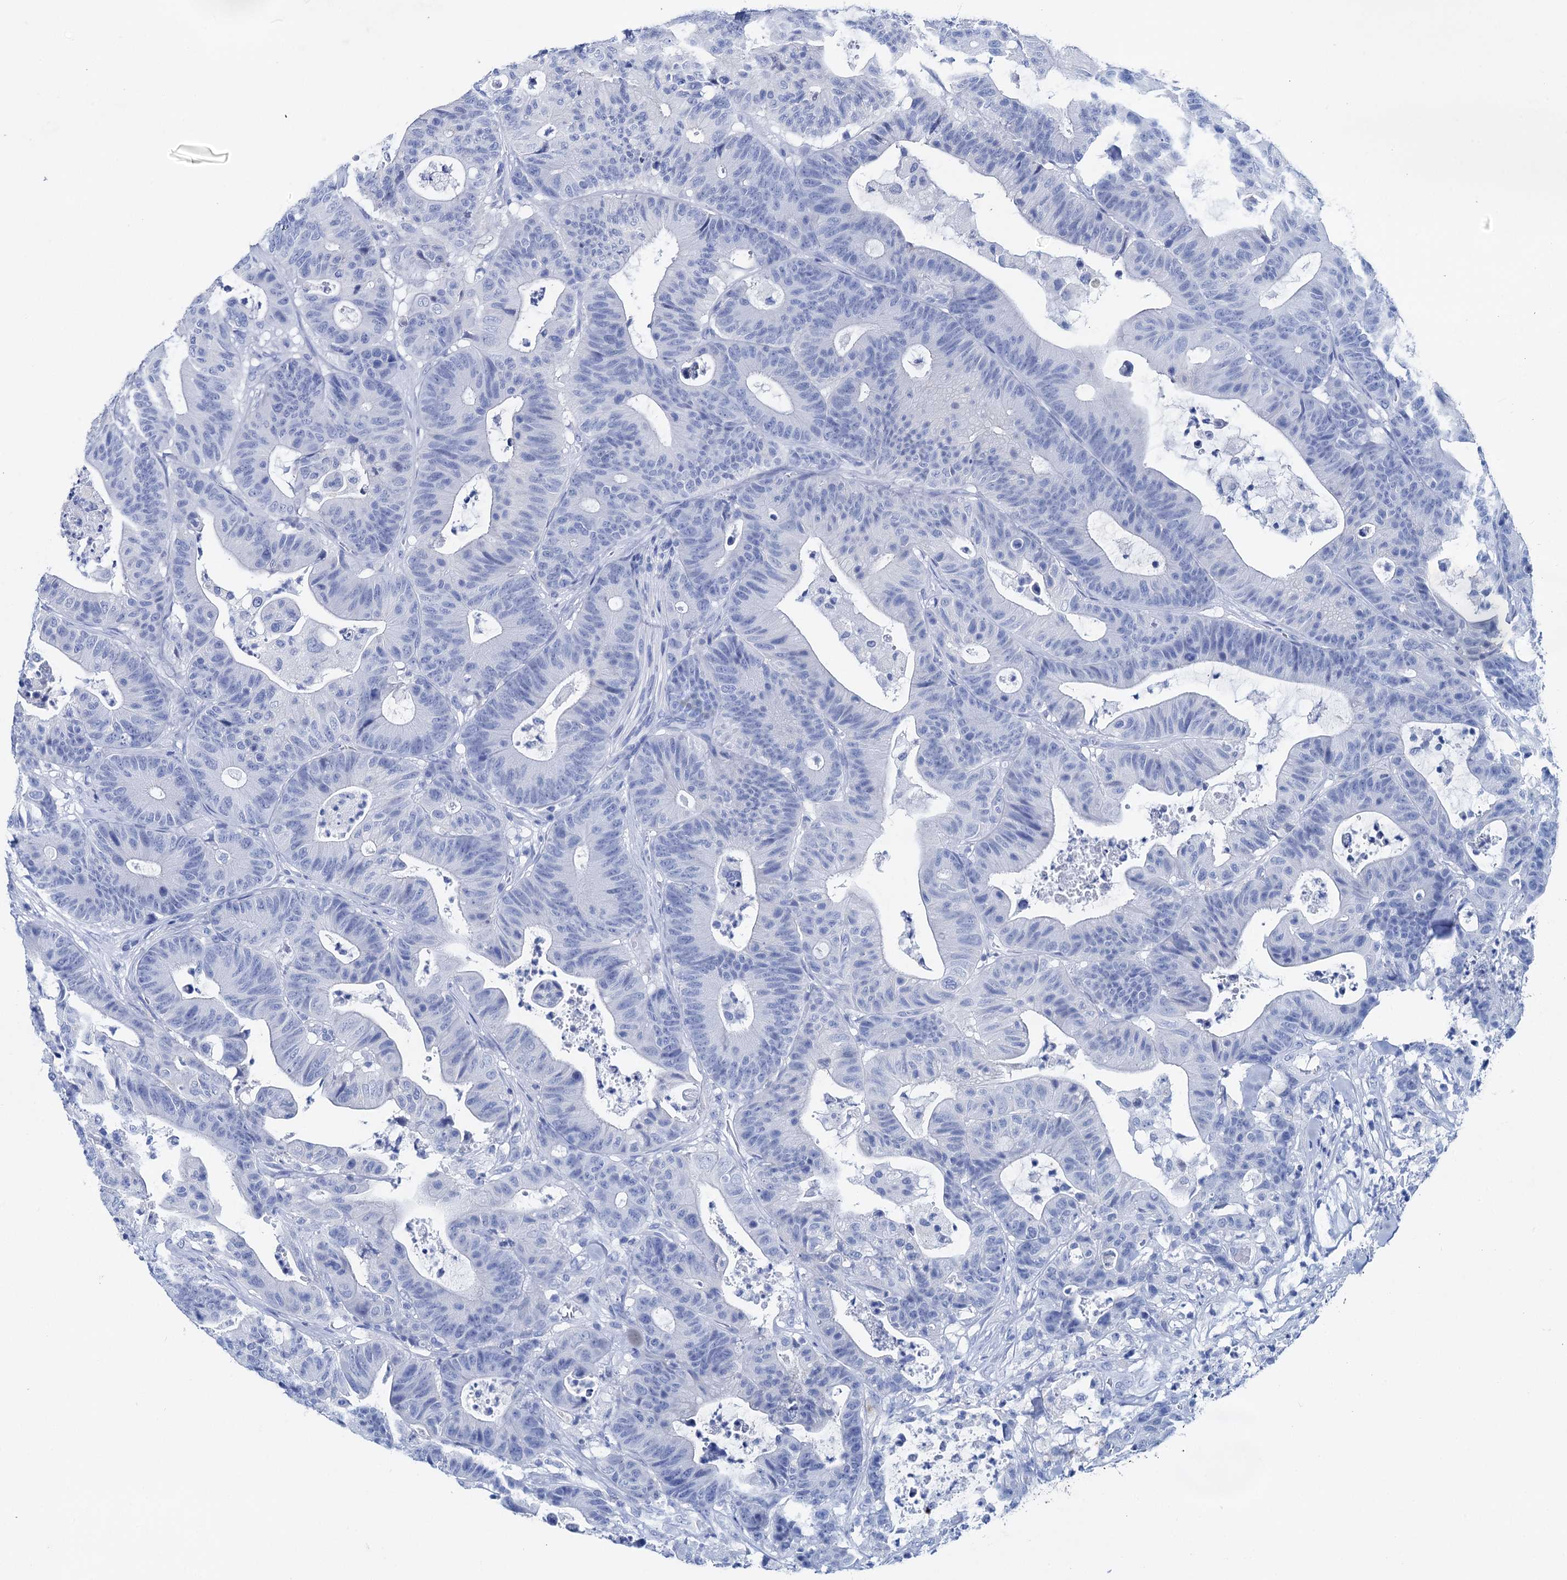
{"staining": {"intensity": "negative", "quantity": "none", "location": "none"}, "tissue": "colorectal cancer", "cell_type": "Tumor cells", "image_type": "cancer", "snomed": [{"axis": "morphology", "description": "Adenocarcinoma, NOS"}, {"axis": "topography", "description": "Colon"}], "caption": "Immunohistochemical staining of human colorectal cancer (adenocarcinoma) displays no significant expression in tumor cells.", "gene": "BRINP1", "patient": {"sex": "female", "age": 84}}